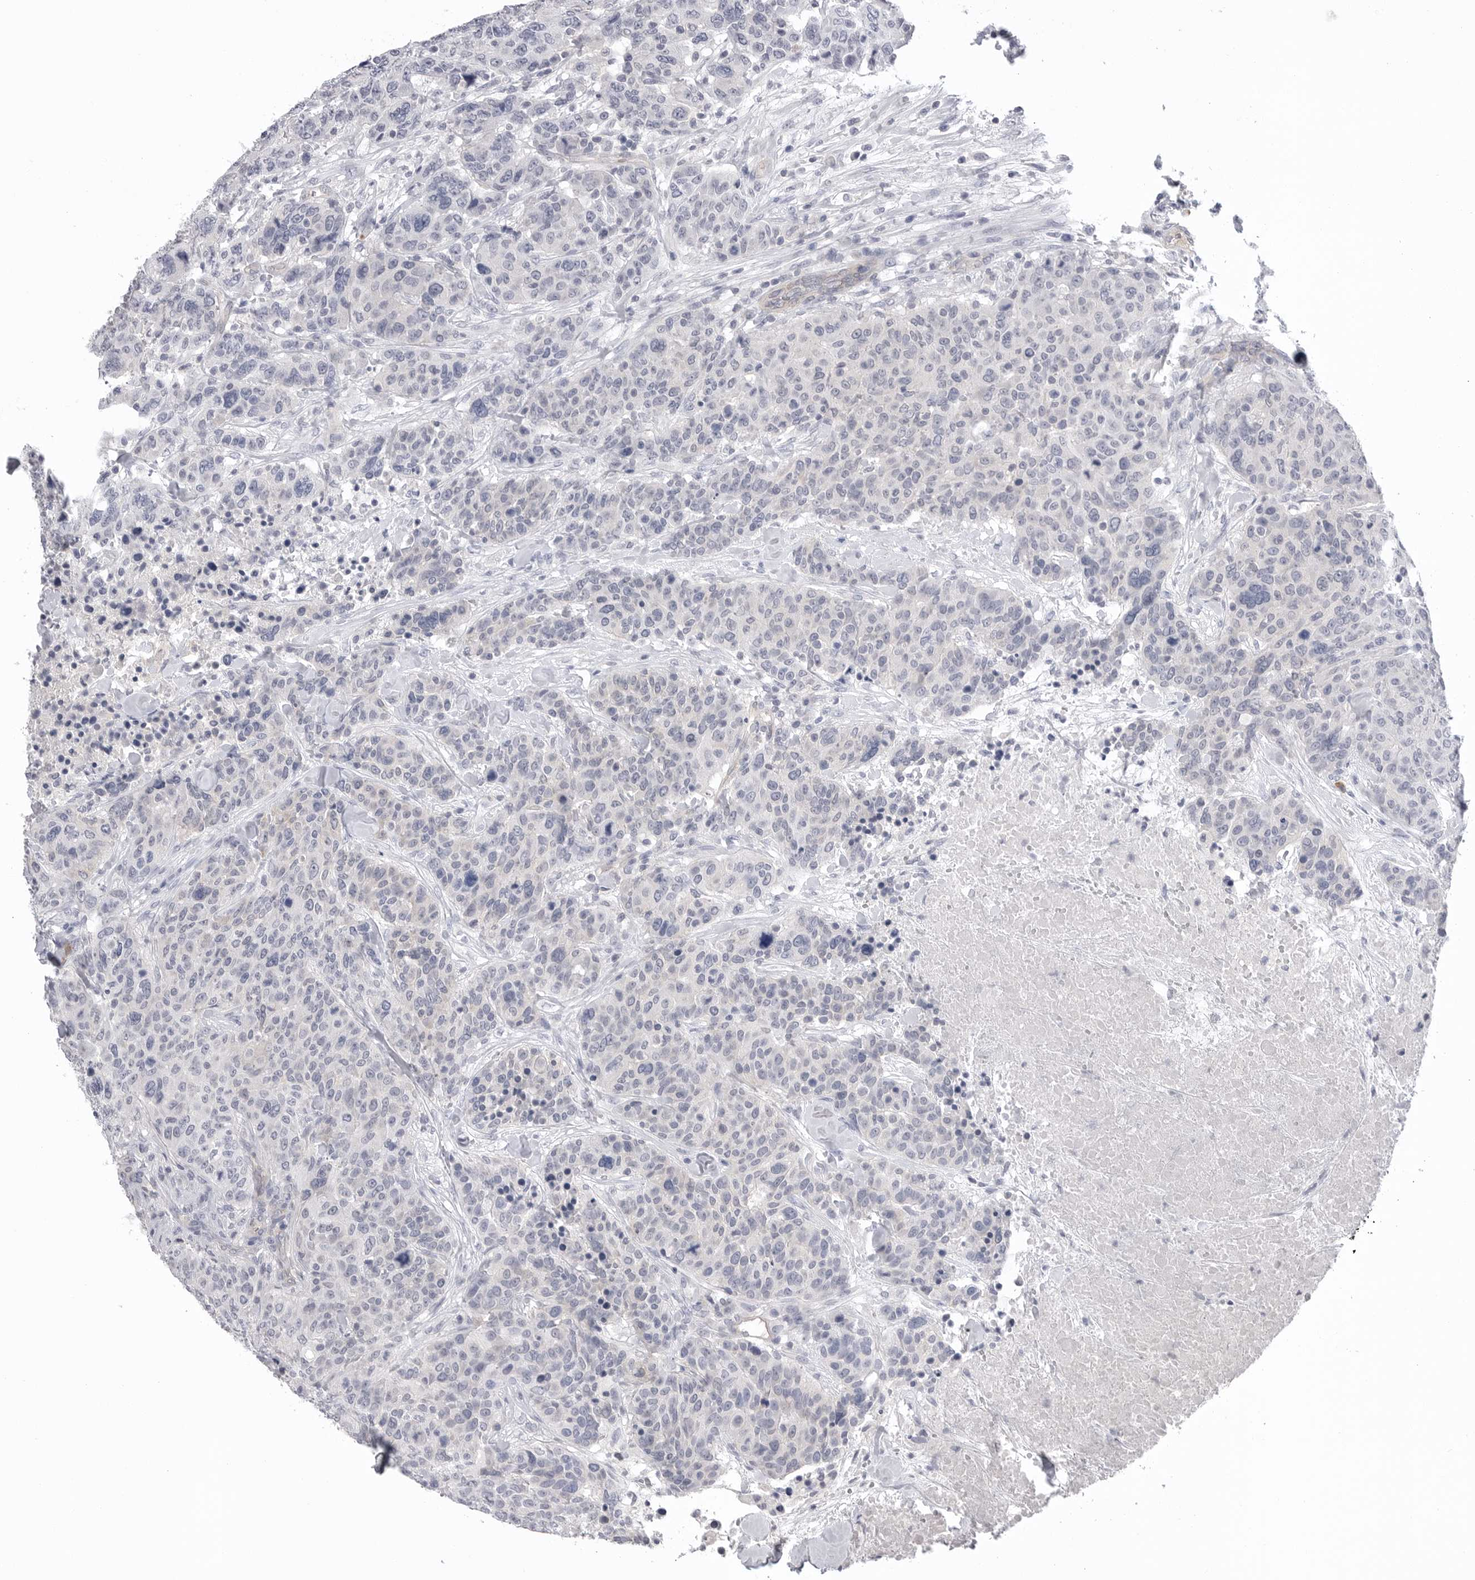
{"staining": {"intensity": "negative", "quantity": "none", "location": "none"}, "tissue": "breast cancer", "cell_type": "Tumor cells", "image_type": "cancer", "snomed": [{"axis": "morphology", "description": "Duct carcinoma"}, {"axis": "topography", "description": "Breast"}], "caption": "There is no significant expression in tumor cells of breast cancer.", "gene": "DLGAP3", "patient": {"sex": "female", "age": 37}}